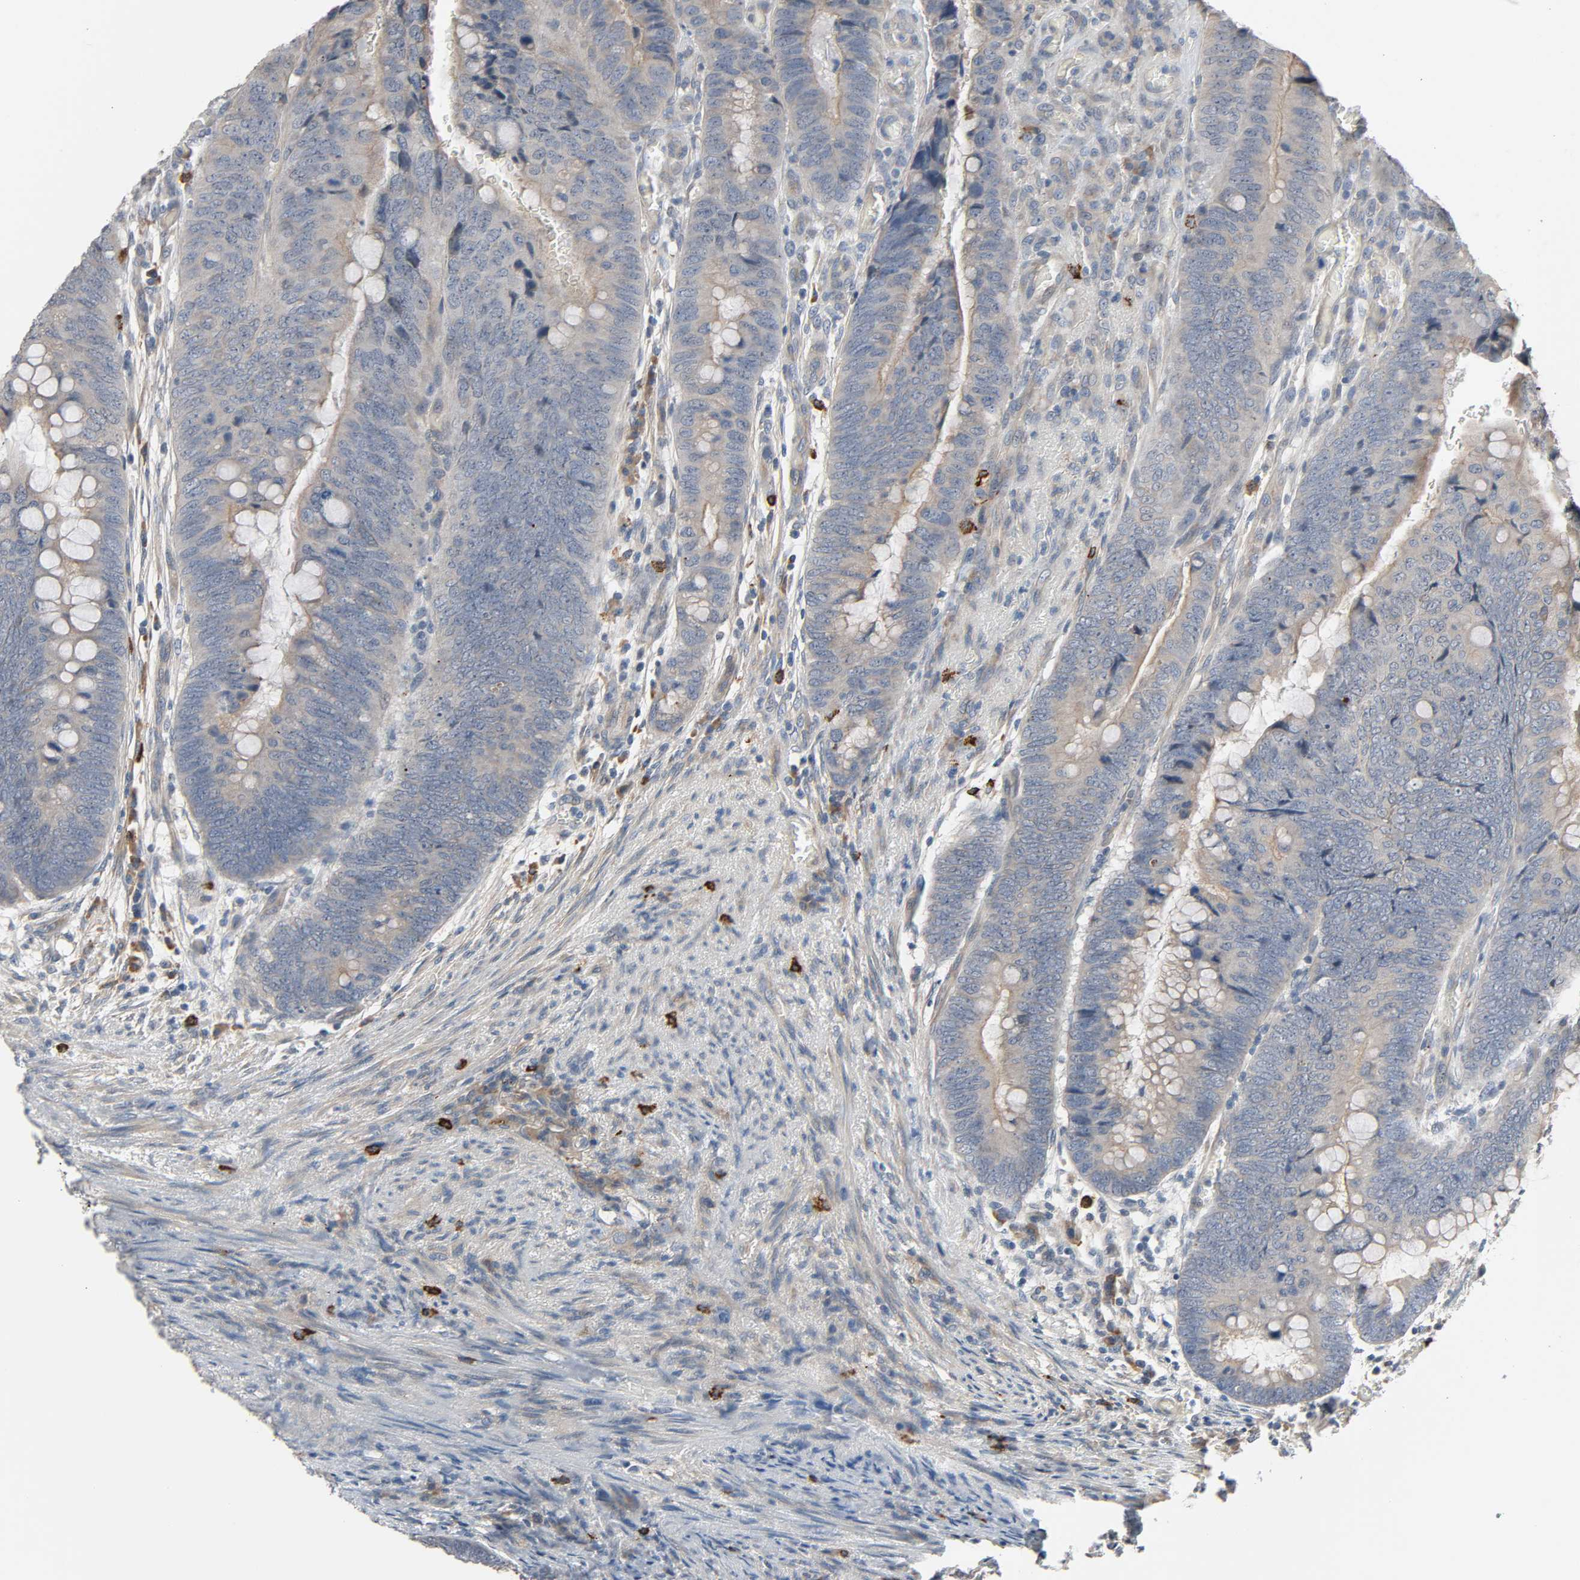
{"staining": {"intensity": "weak", "quantity": ">75%", "location": "cytoplasmic/membranous"}, "tissue": "colorectal cancer", "cell_type": "Tumor cells", "image_type": "cancer", "snomed": [{"axis": "morphology", "description": "Normal tissue, NOS"}, {"axis": "morphology", "description": "Adenocarcinoma, NOS"}, {"axis": "topography", "description": "Rectum"}, {"axis": "topography", "description": "Peripheral nerve tissue"}], "caption": "Tumor cells display weak cytoplasmic/membranous staining in about >75% of cells in adenocarcinoma (colorectal).", "gene": "LIMCH1", "patient": {"sex": "male", "age": 92}}